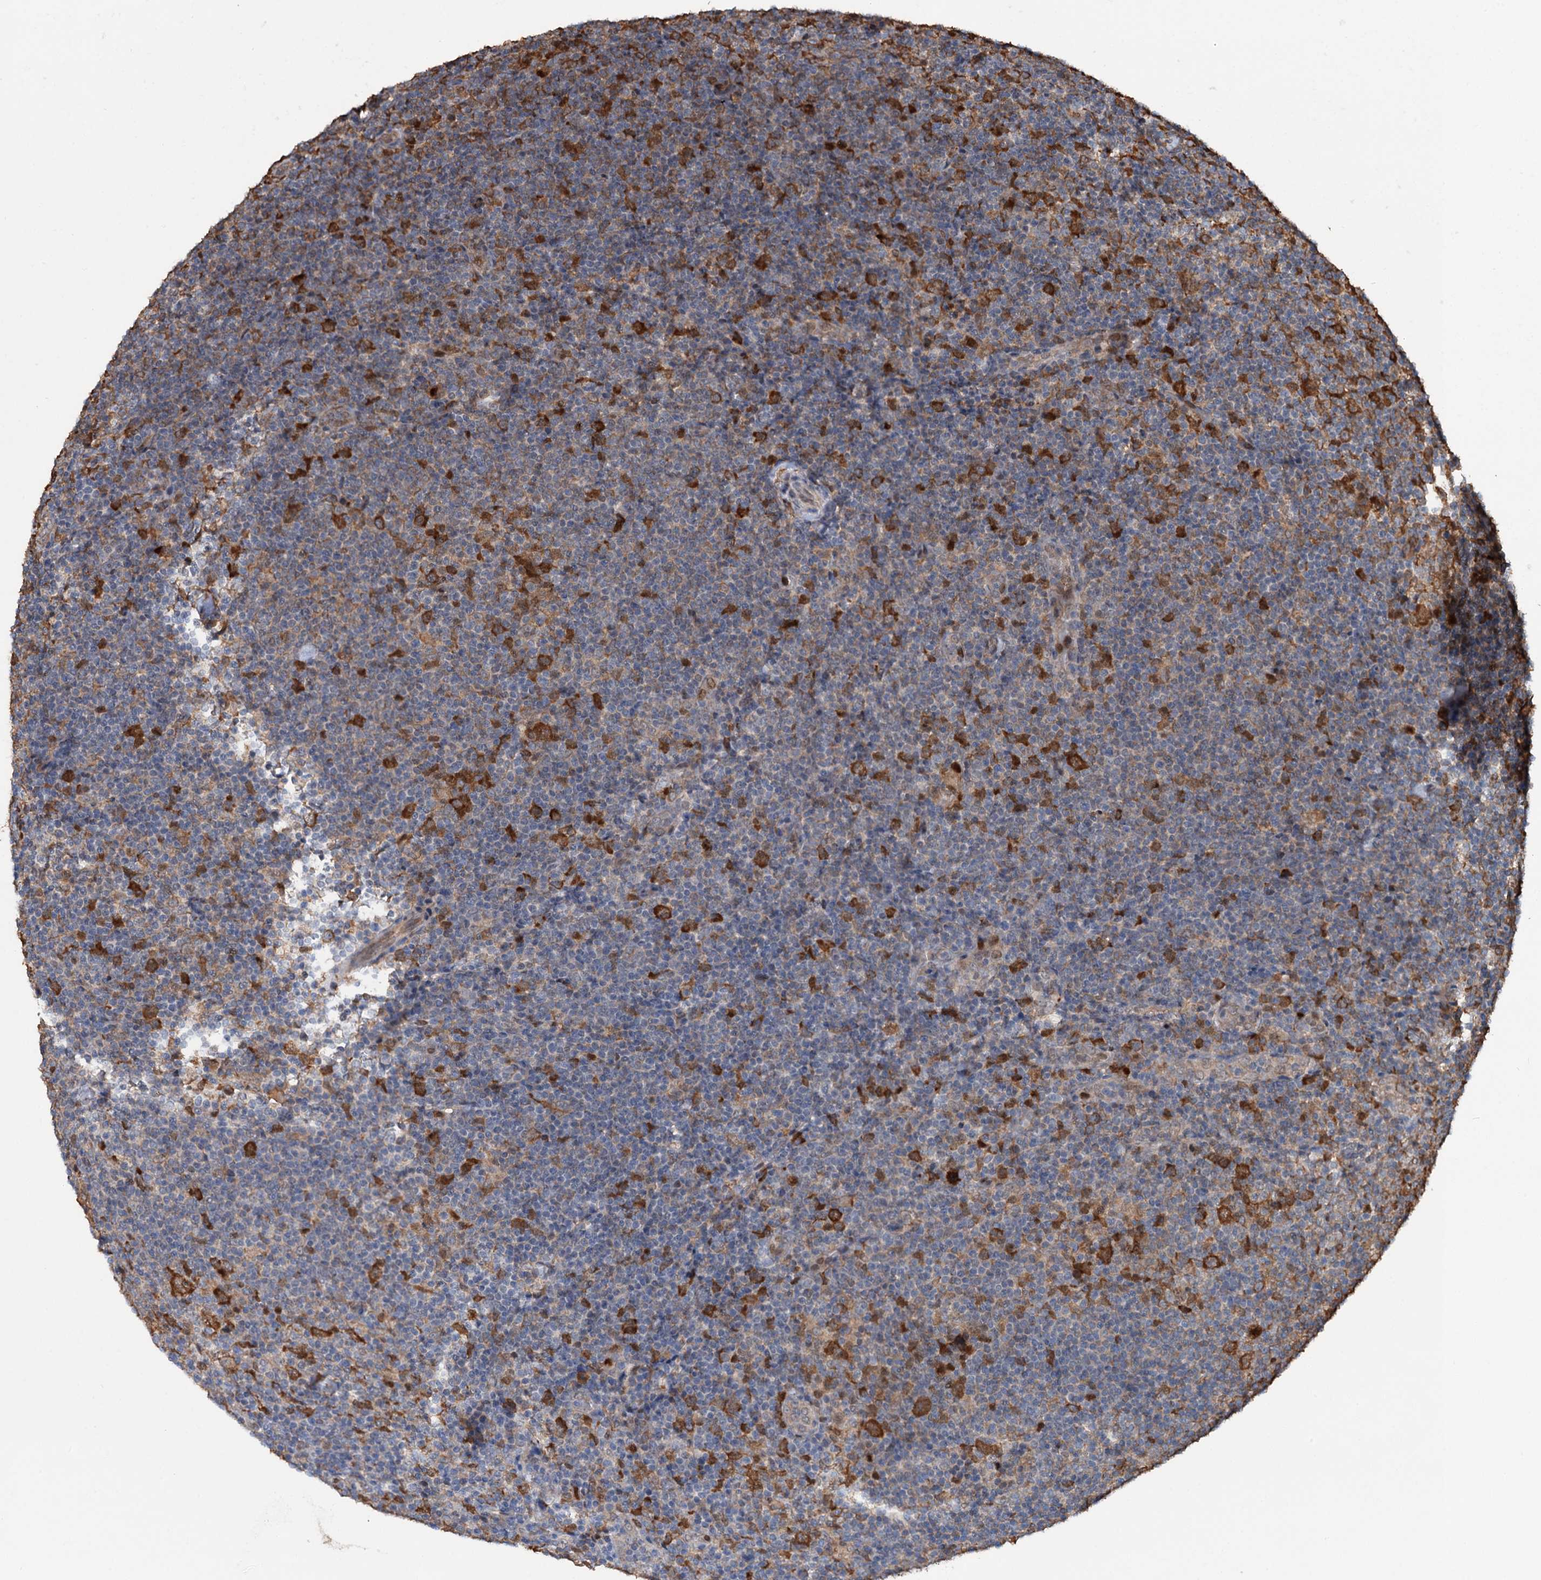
{"staining": {"intensity": "strong", "quantity": ">75%", "location": "cytoplasmic/membranous"}, "tissue": "lymphoma", "cell_type": "Tumor cells", "image_type": "cancer", "snomed": [{"axis": "morphology", "description": "Hodgkin's disease, NOS"}, {"axis": "topography", "description": "Lymph node"}], "caption": "Hodgkin's disease tissue displays strong cytoplasmic/membranous positivity in about >75% of tumor cells", "gene": "NCAPD2", "patient": {"sex": "female", "age": 57}}